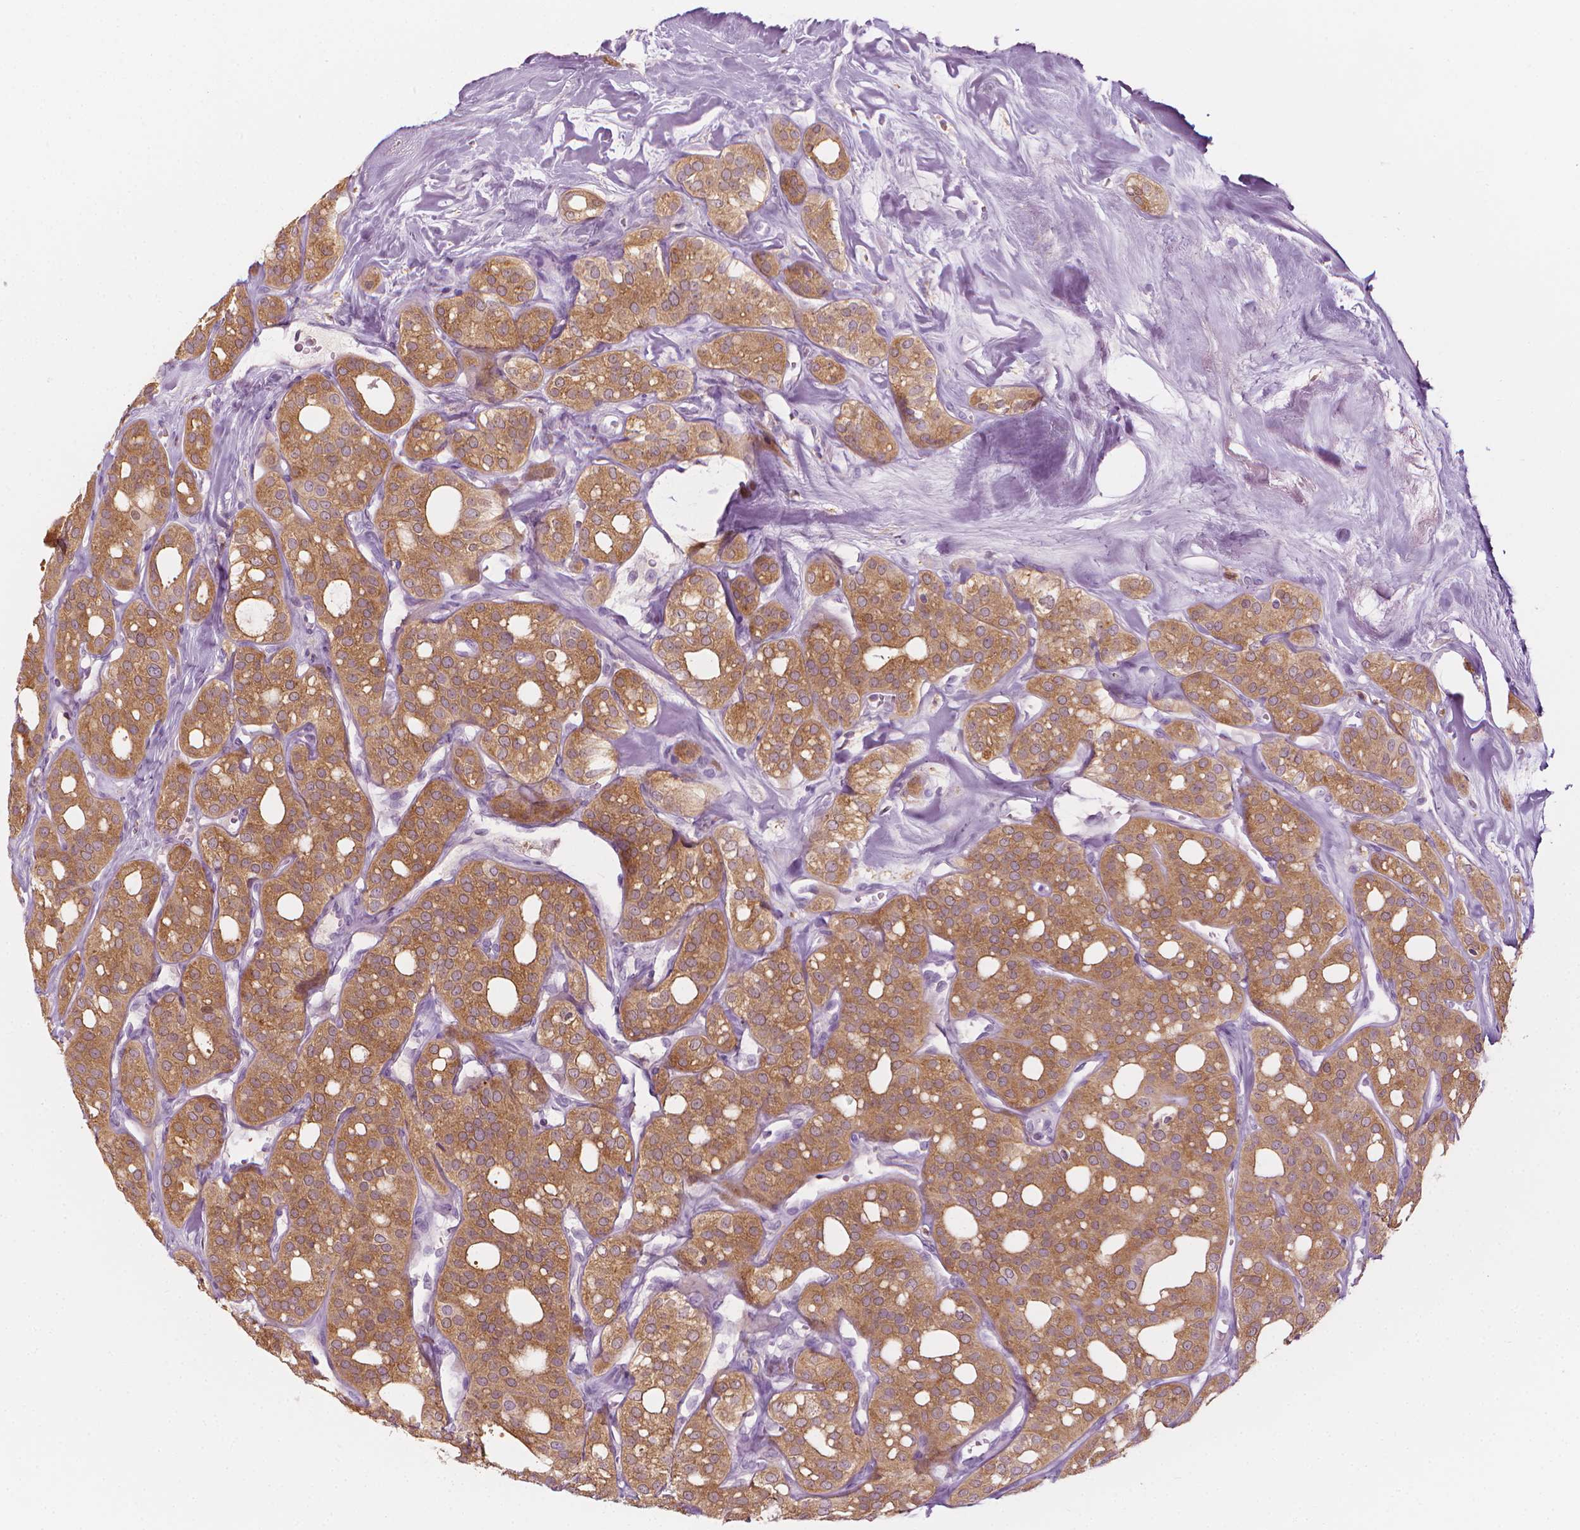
{"staining": {"intensity": "moderate", "quantity": ">75%", "location": "cytoplasmic/membranous"}, "tissue": "thyroid cancer", "cell_type": "Tumor cells", "image_type": "cancer", "snomed": [{"axis": "morphology", "description": "Follicular adenoma carcinoma, NOS"}, {"axis": "topography", "description": "Thyroid gland"}], "caption": "Moderate cytoplasmic/membranous expression is appreciated in about >75% of tumor cells in thyroid cancer (follicular adenoma carcinoma).", "gene": "SHMT1", "patient": {"sex": "male", "age": 75}}